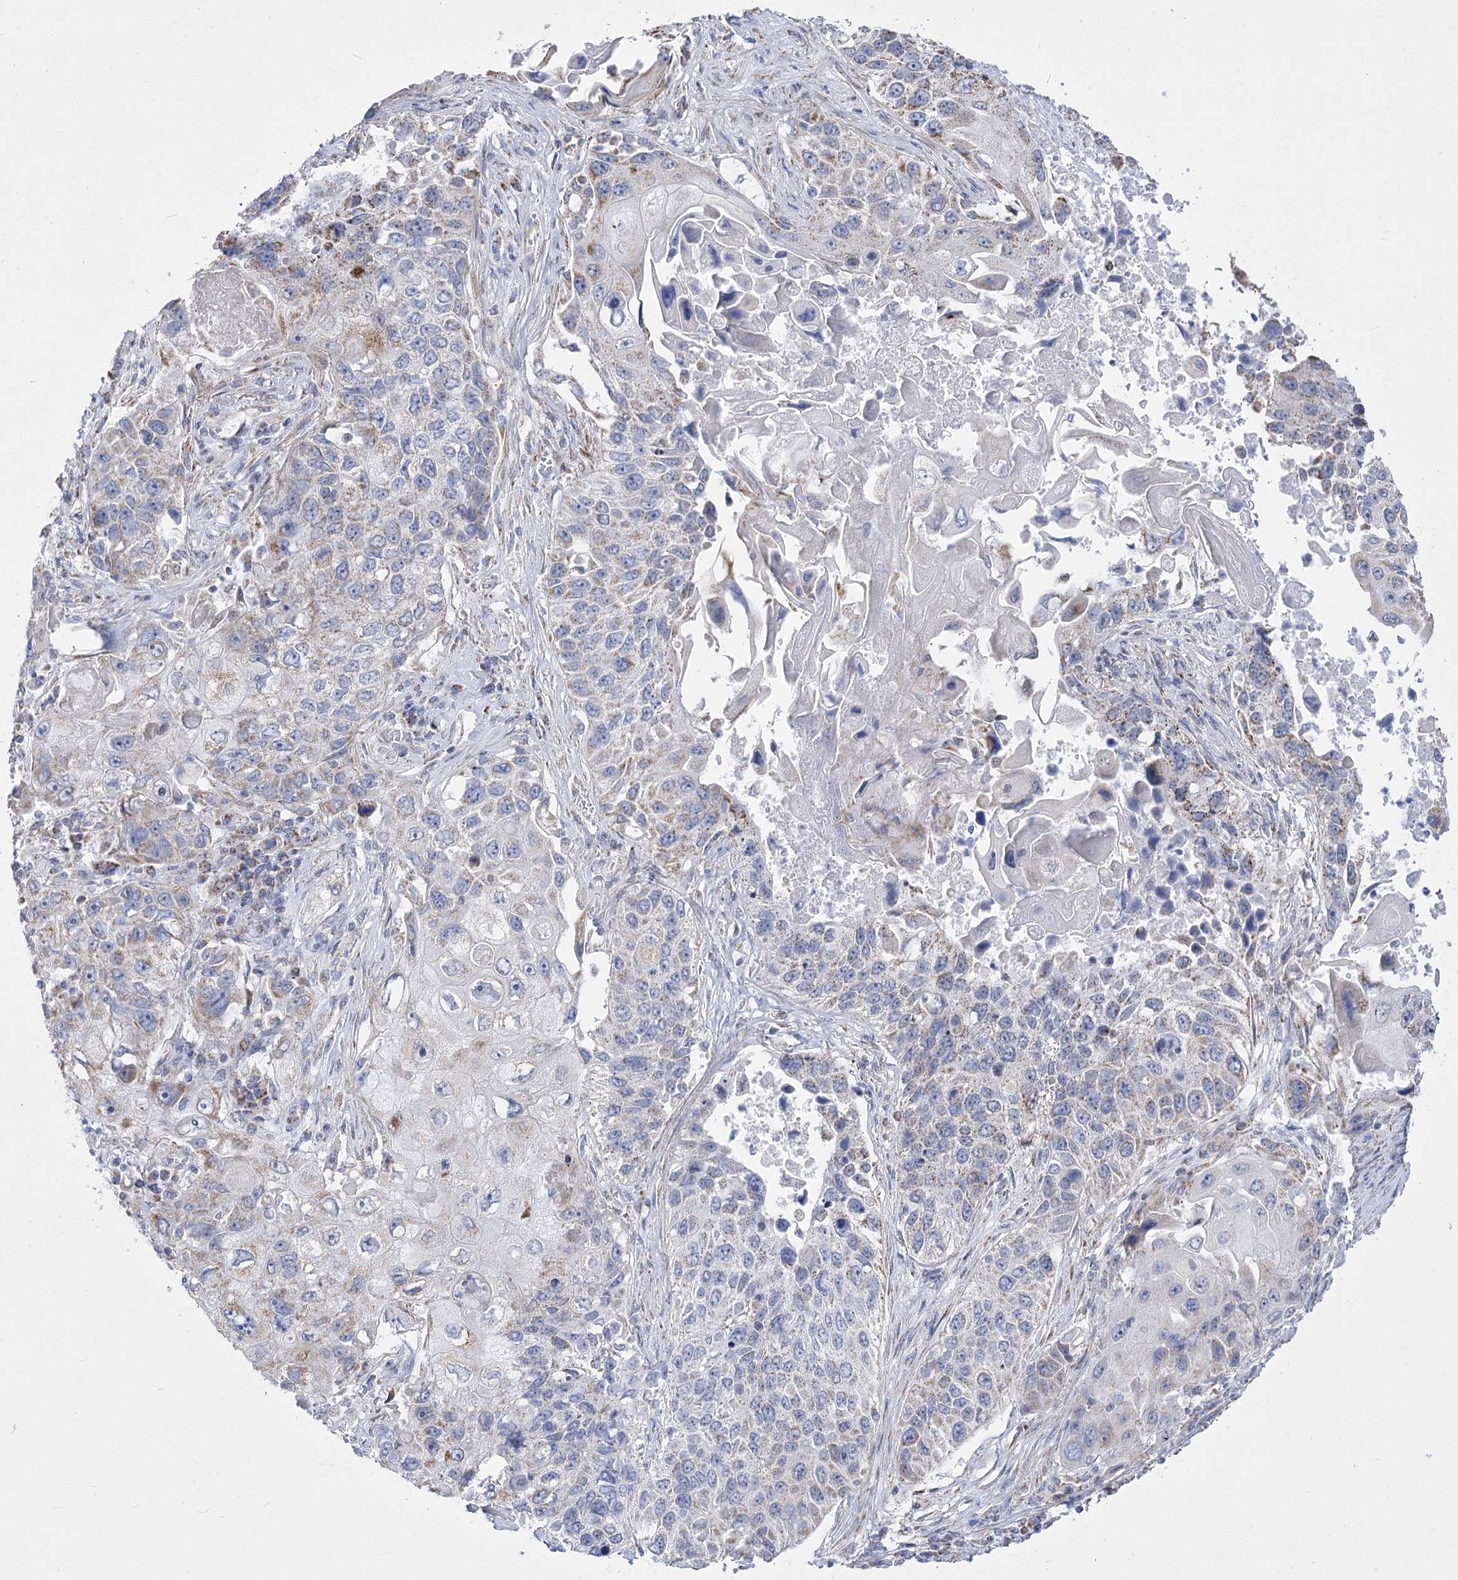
{"staining": {"intensity": "weak", "quantity": "<25%", "location": "cytoplasmic/membranous"}, "tissue": "lung cancer", "cell_type": "Tumor cells", "image_type": "cancer", "snomed": [{"axis": "morphology", "description": "Squamous cell carcinoma, NOS"}, {"axis": "topography", "description": "Lung"}], "caption": "Immunohistochemistry (IHC) micrograph of lung cancer stained for a protein (brown), which displays no staining in tumor cells. (IHC, brightfield microscopy, high magnification).", "gene": "PDHB", "patient": {"sex": "male", "age": 61}}